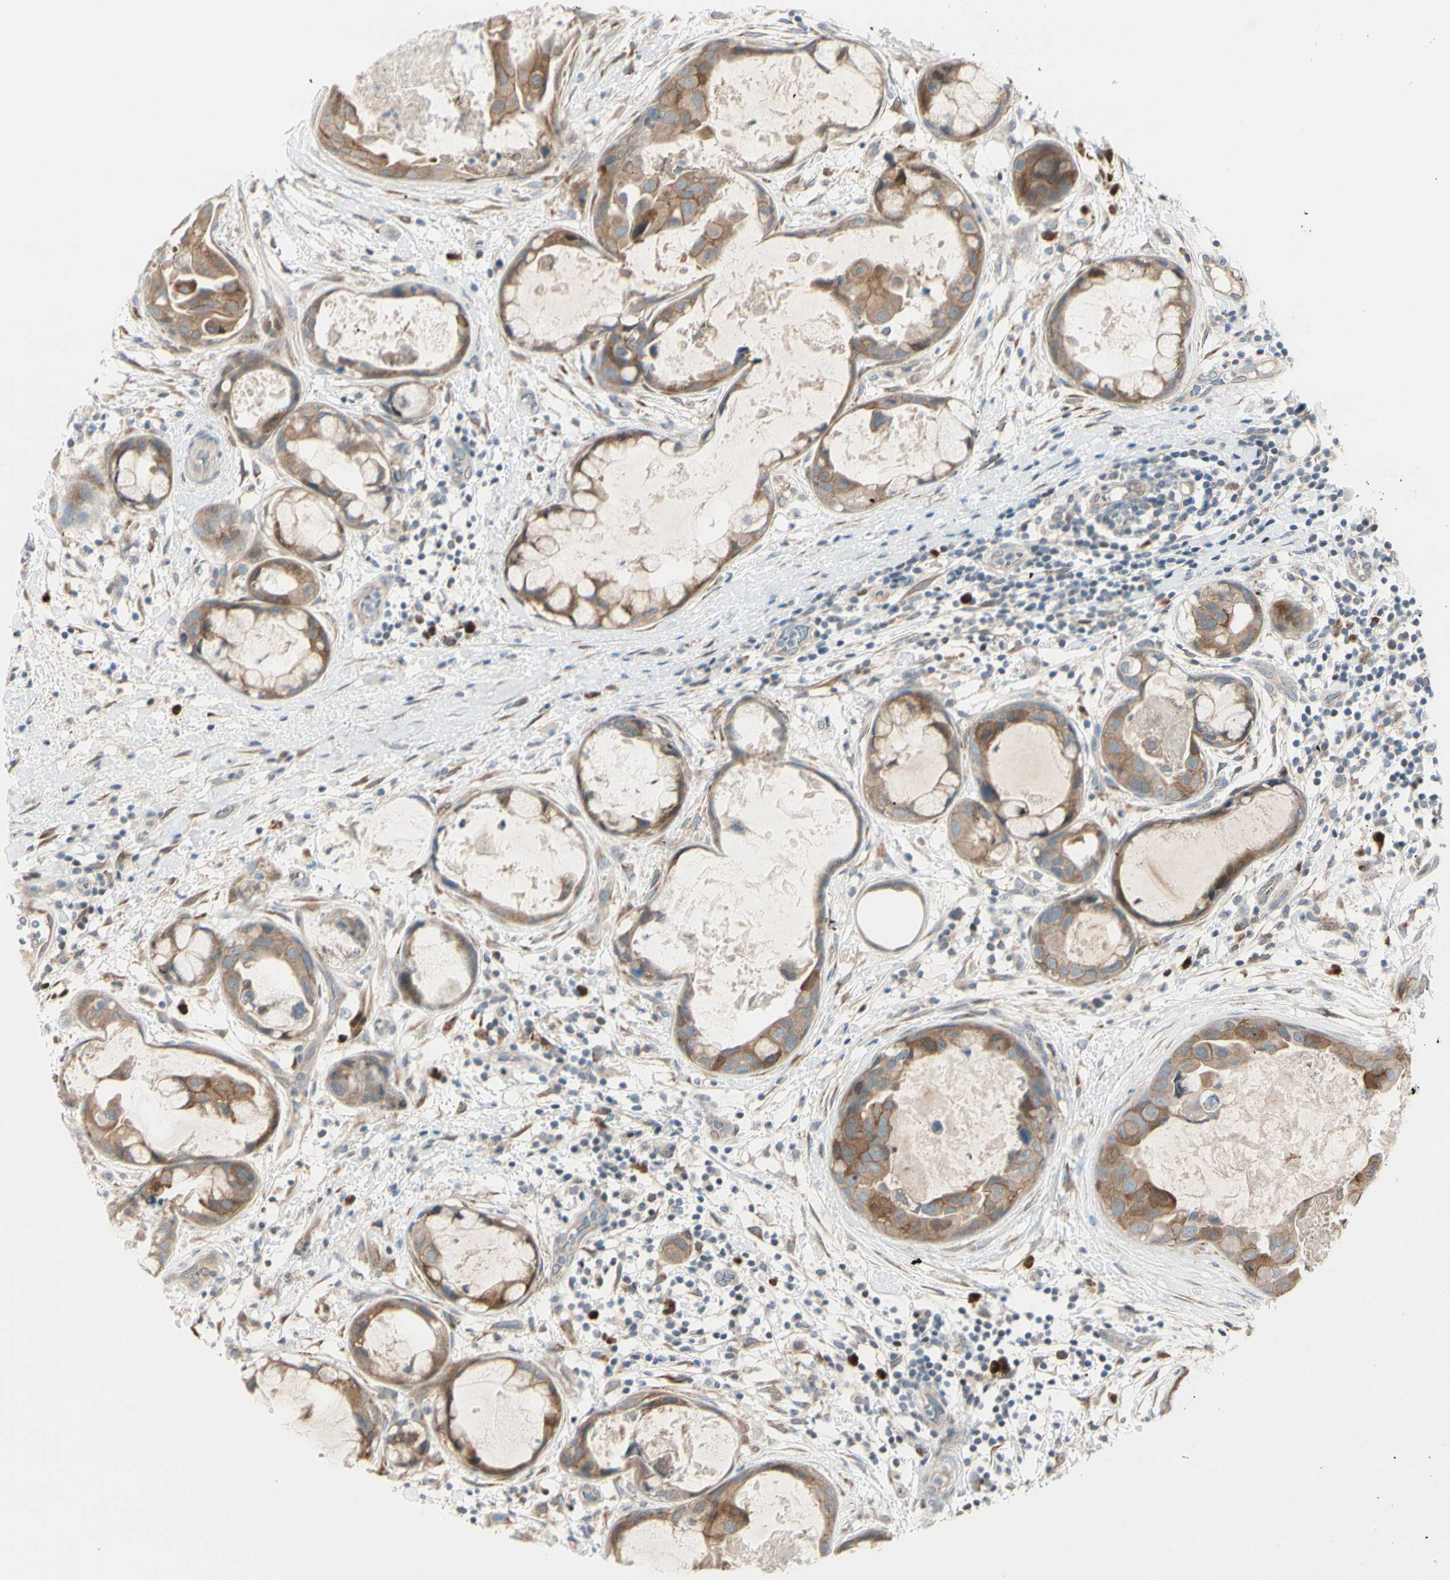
{"staining": {"intensity": "moderate", "quantity": ">75%", "location": "cytoplasmic/membranous"}, "tissue": "breast cancer", "cell_type": "Tumor cells", "image_type": "cancer", "snomed": [{"axis": "morphology", "description": "Duct carcinoma"}, {"axis": "topography", "description": "Breast"}], "caption": "An image showing moderate cytoplasmic/membranous staining in approximately >75% of tumor cells in breast cancer, as visualized by brown immunohistochemical staining.", "gene": "PTTG1", "patient": {"sex": "female", "age": 40}}